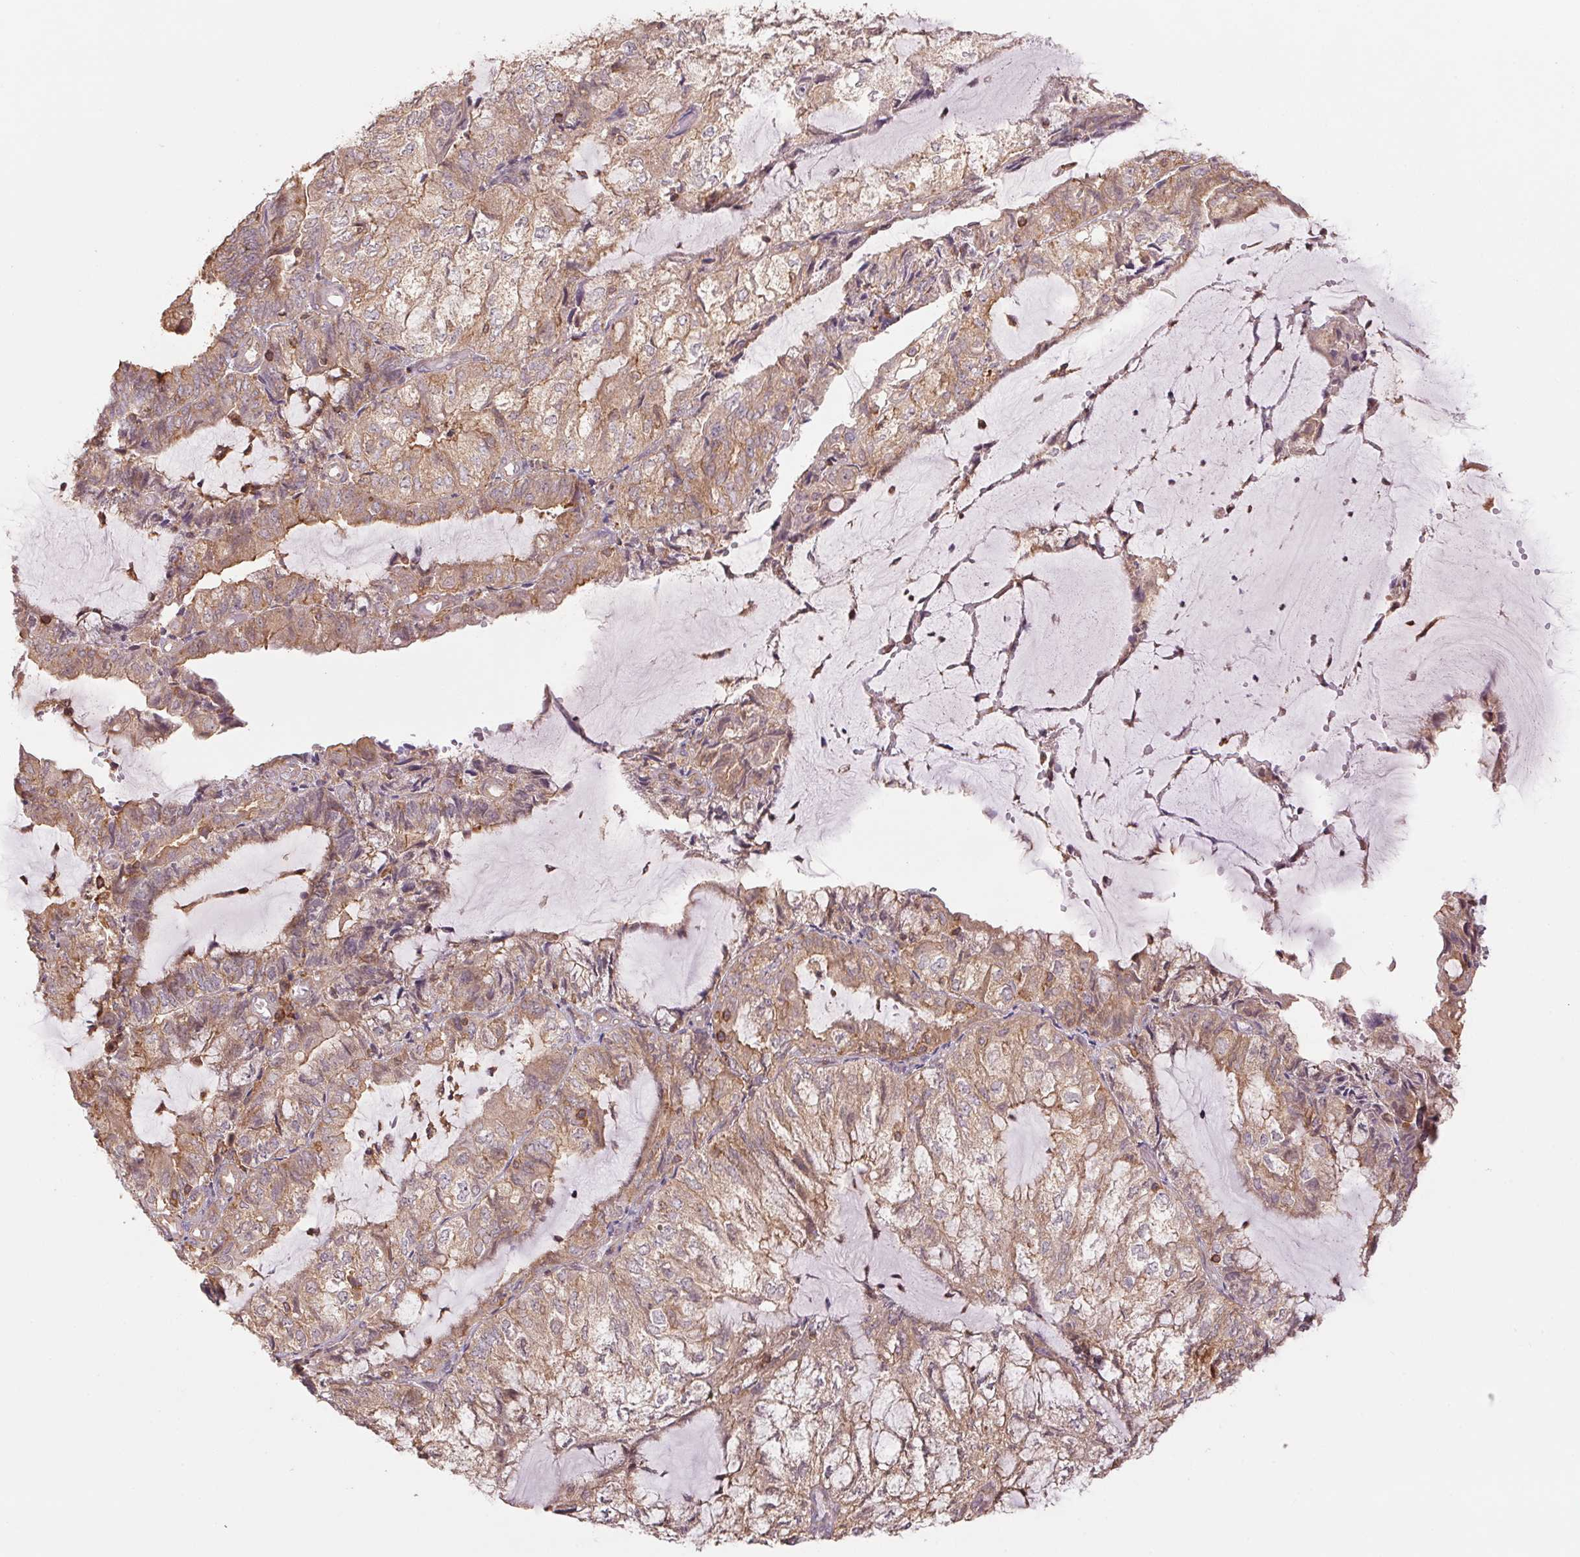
{"staining": {"intensity": "moderate", "quantity": ">75%", "location": "cytoplasmic/membranous"}, "tissue": "endometrial cancer", "cell_type": "Tumor cells", "image_type": "cancer", "snomed": [{"axis": "morphology", "description": "Adenocarcinoma, NOS"}, {"axis": "topography", "description": "Endometrium"}], "caption": "Immunohistochemical staining of endometrial cancer (adenocarcinoma) reveals medium levels of moderate cytoplasmic/membranous positivity in approximately >75% of tumor cells. (IHC, brightfield microscopy, high magnification).", "gene": "TUBA3D", "patient": {"sex": "female", "age": 81}}